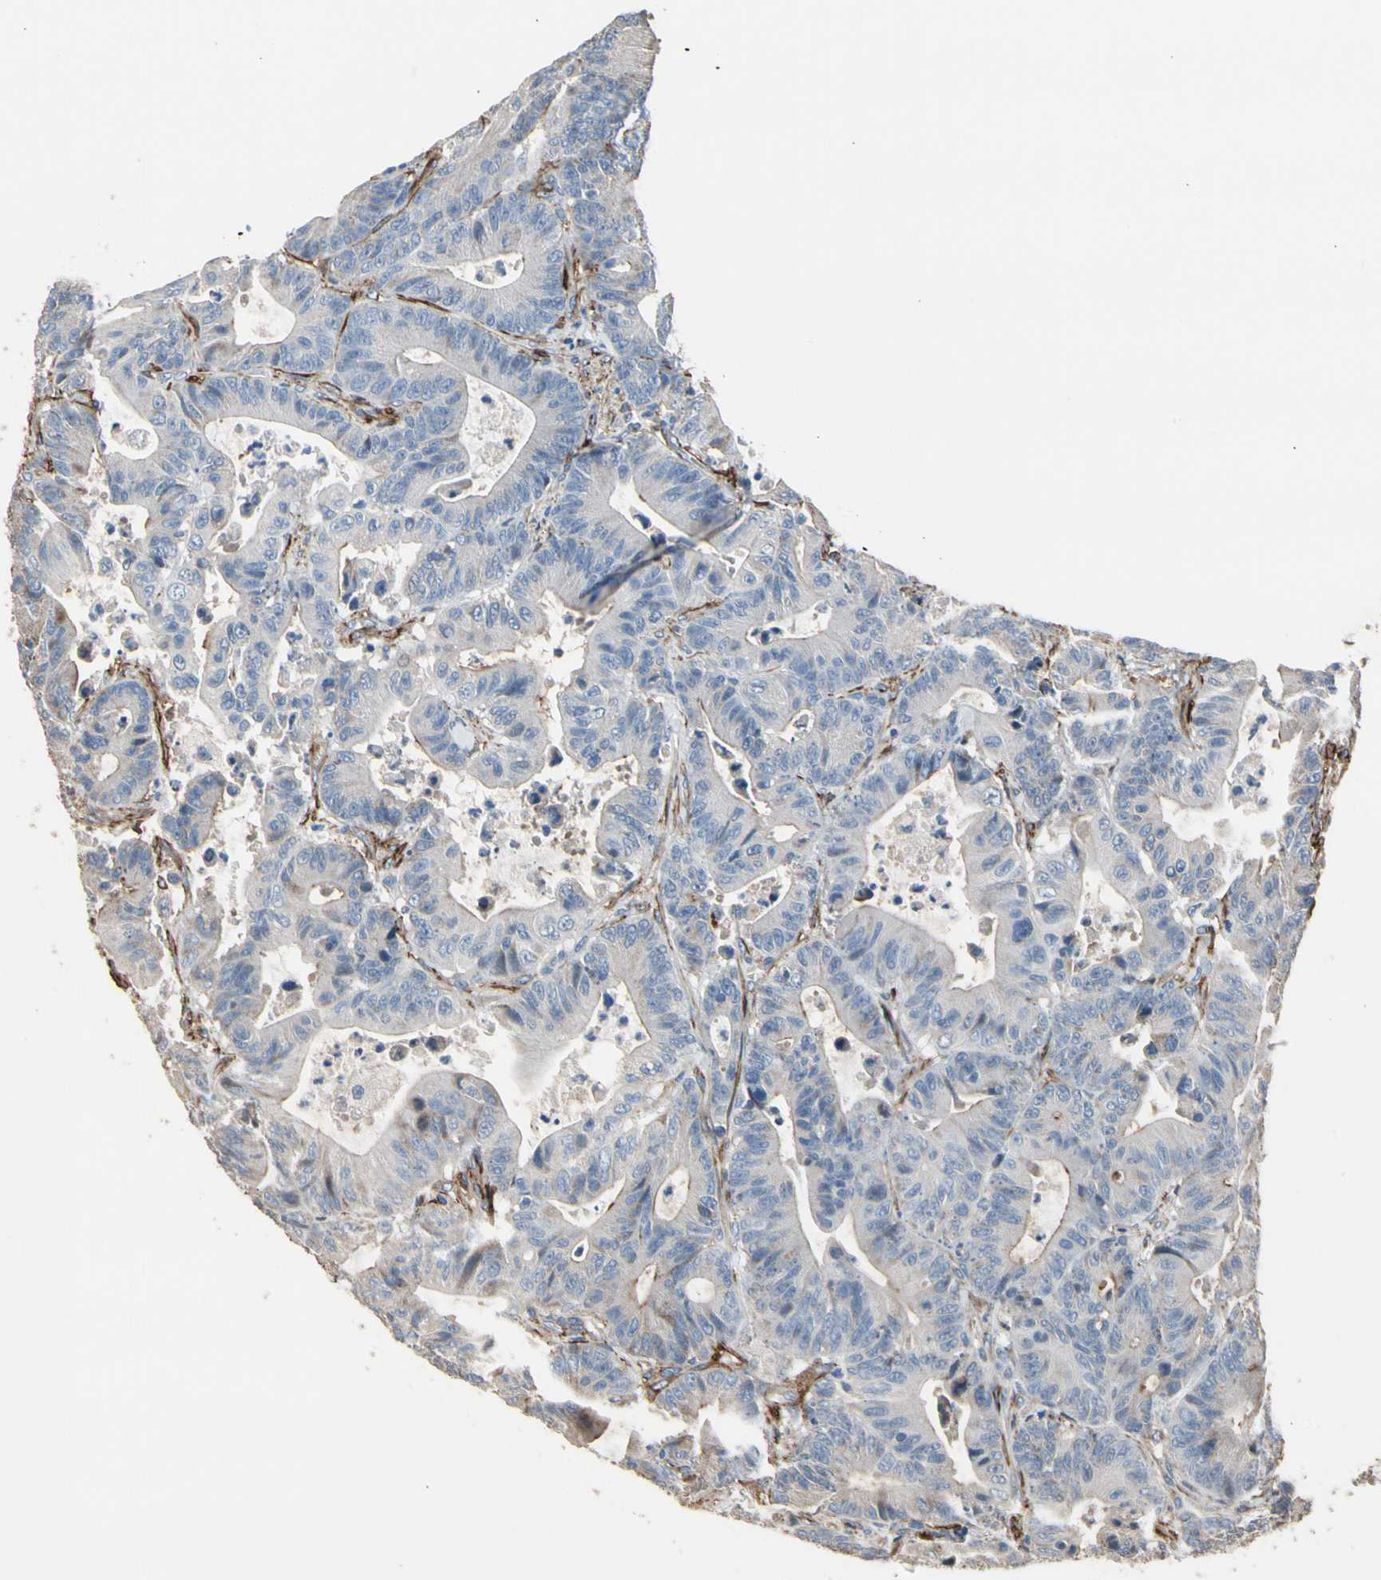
{"staining": {"intensity": "weak", "quantity": "25%-75%", "location": "cytoplasmic/membranous"}, "tissue": "colorectal cancer", "cell_type": "Tumor cells", "image_type": "cancer", "snomed": [{"axis": "morphology", "description": "Adenocarcinoma, NOS"}, {"axis": "topography", "description": "Colon"}], "caption": "This photomicrograph displays colorectal adenocarcinoma stained with immunohistochemistry (IHC) to label a protein in brown. The cytoplasmic/membranous of tumor cells show weak positivity for the protein. Nuclei are counter-stained blue.", "gene": "SUSD2", "patient": {"sex": "female", "age": 84}}